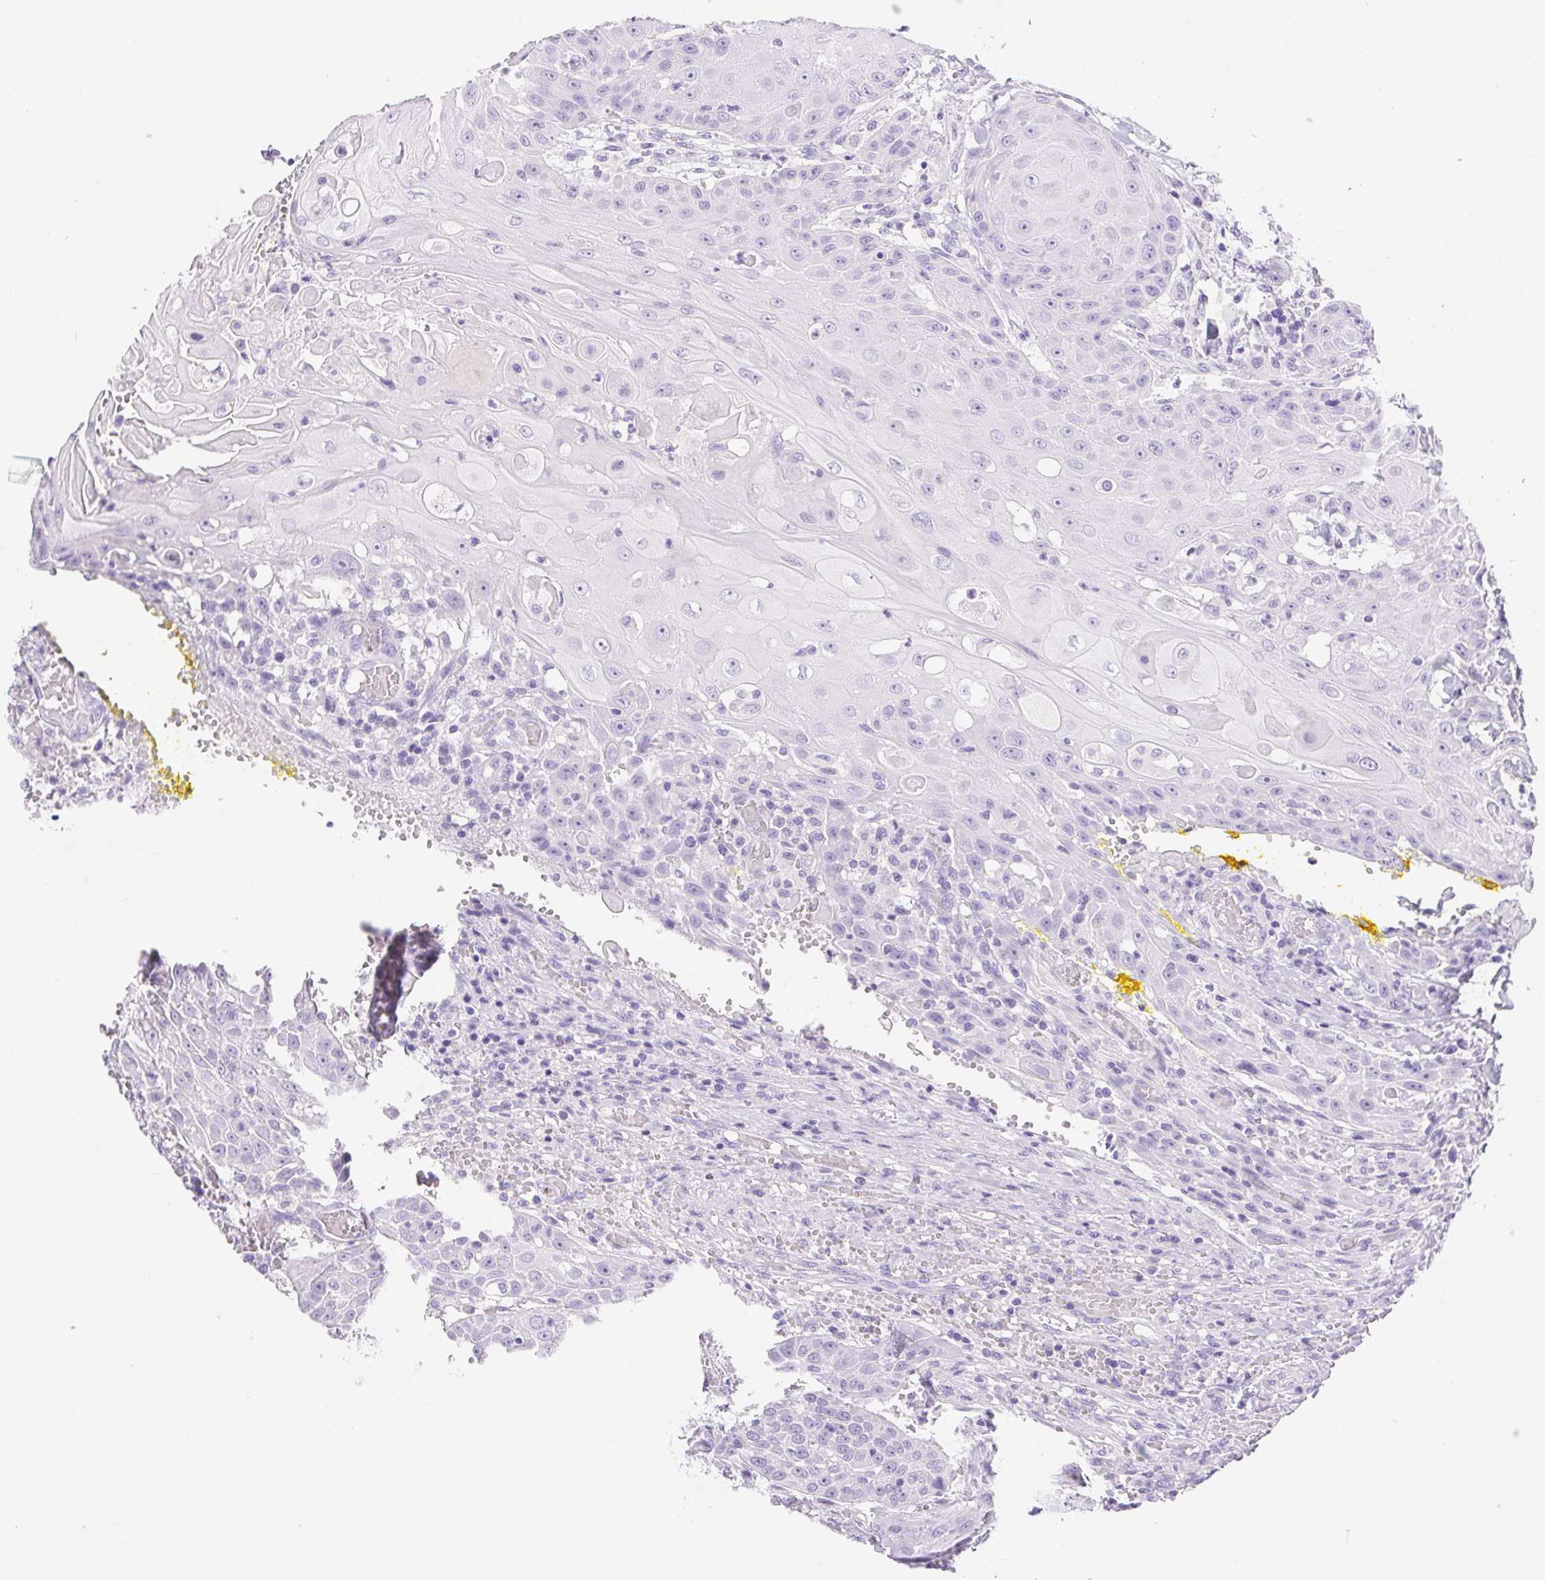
{"staining": {"intensity": "negative", "quantity": "none", "location": "none"}, "tissue": "head and neck cancer", "cell_type": "Tumor cells", "image_type": "cancer", "snomed": [{"axis": "morphology", "description": "Normal tissue, NOS"}, {"axis": "morphology", "description": "Squamous cell carcinoma, NOS"}, {"axis": "topography", "description": "Oral tissue"}, {"axis": "topography", "description": "Head-Neck"}], "caption": "Tumor cells show no significant staining in head and neck squamous cell carcinoma. (Brightfield microscopy of DAB immunohistochemistry at high magnification).", "gene": "PNLIP", "patient": {"sex": "female", "age": 55}}